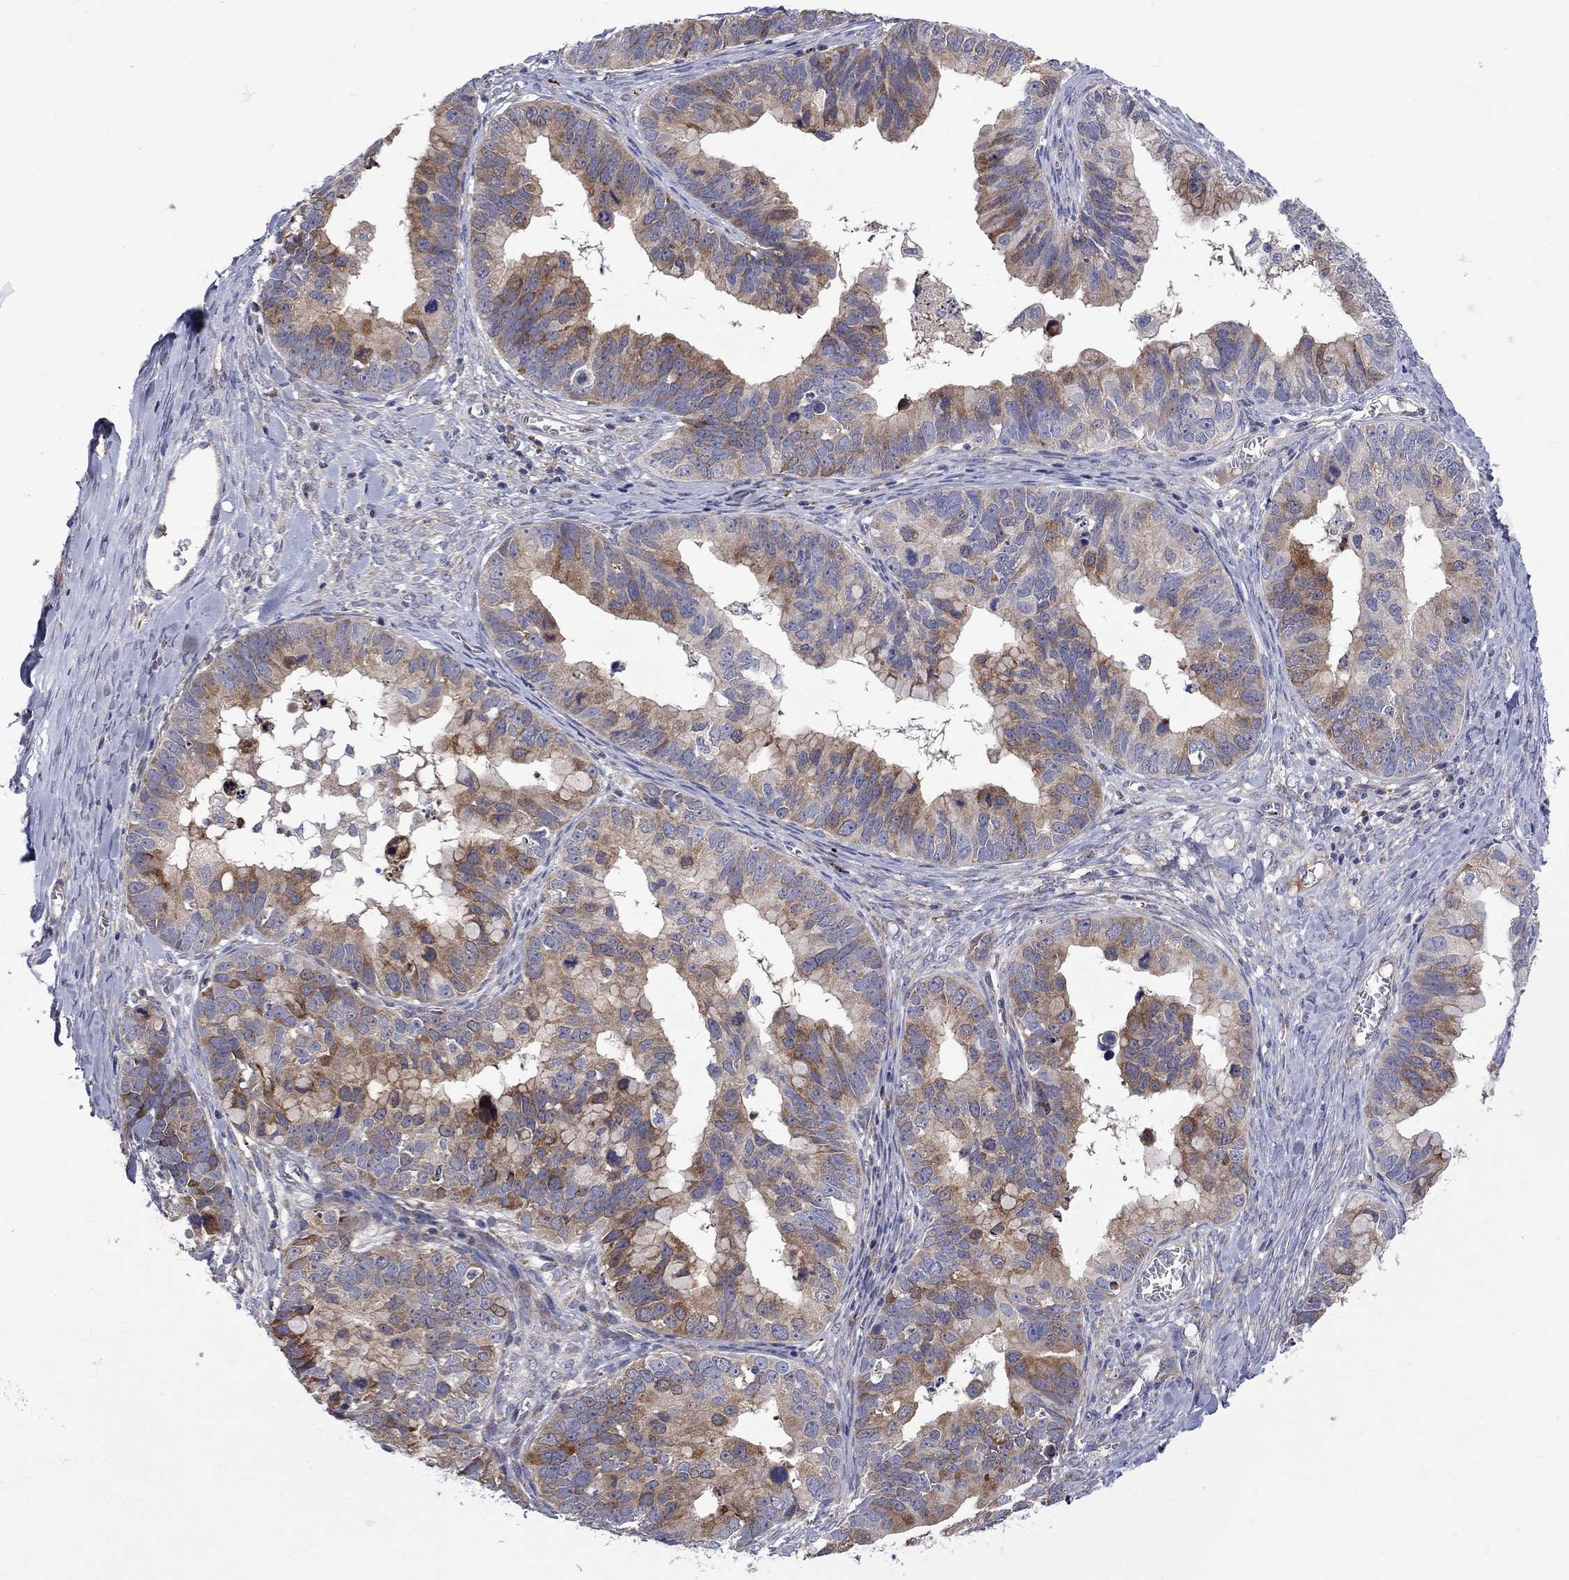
{"staining": {"intensity": "strong", "quantity": "<25%", "location": "cytoplasmic/membranous"}, "tissue": "ovarian cancer", "cell_type": "Tumor cells", "image_type": "cancer", "snomed": [{"axis": "morphology", "description": "Cystadenocarcinoma, mucinous, NOS"}, {"axis": "topography", "description": "Ovary"}], "caption": "Ovarian mucinous cystadenocarcinoma stained with a protein marker exhibits strong staining in tumor cells.", "gene": "ASNS", "patient": {"sex": "female", "age": 76}}